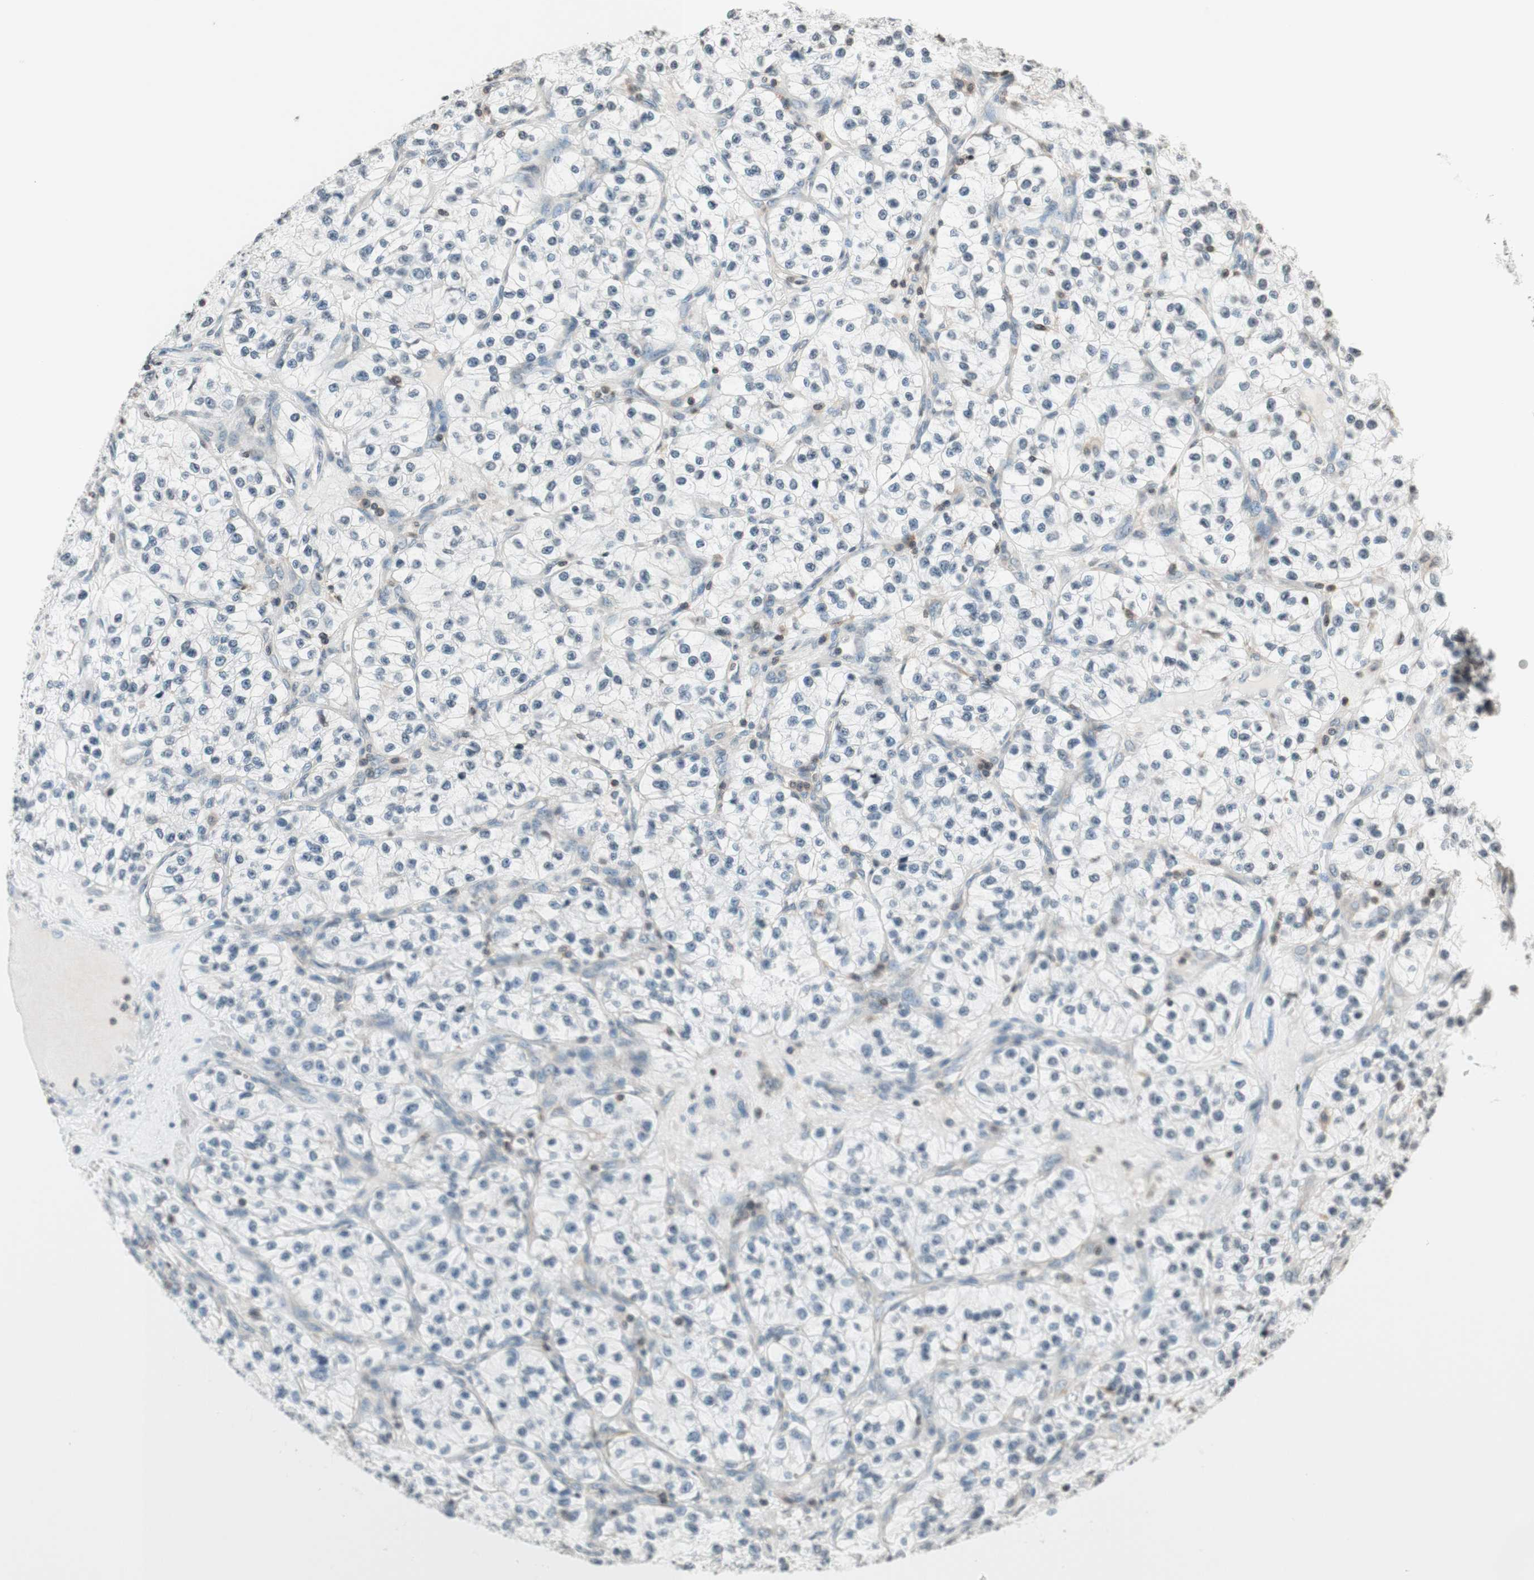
{"staining": {"intensity": "negative", "quantity": "none", "location": "none"}, "tissue": "renal cancer", "cell_type": "Tumor cells", "image_type": "cancer", "snomed": [{"axis": "morphology", "description": "Adenocarcinoma, NOS"}, {"axis": "topography", "description": "Kidney"}], "caption": "Renal cancer (adenocarcinoma) was stained to show a protein in brown. There is no significant expression in tumor cells. (Immunohistochemistry, brightfield microscopy, high magnification).", "gene": "WIPF1", "patient": {"sex": "female", "age": 57}}